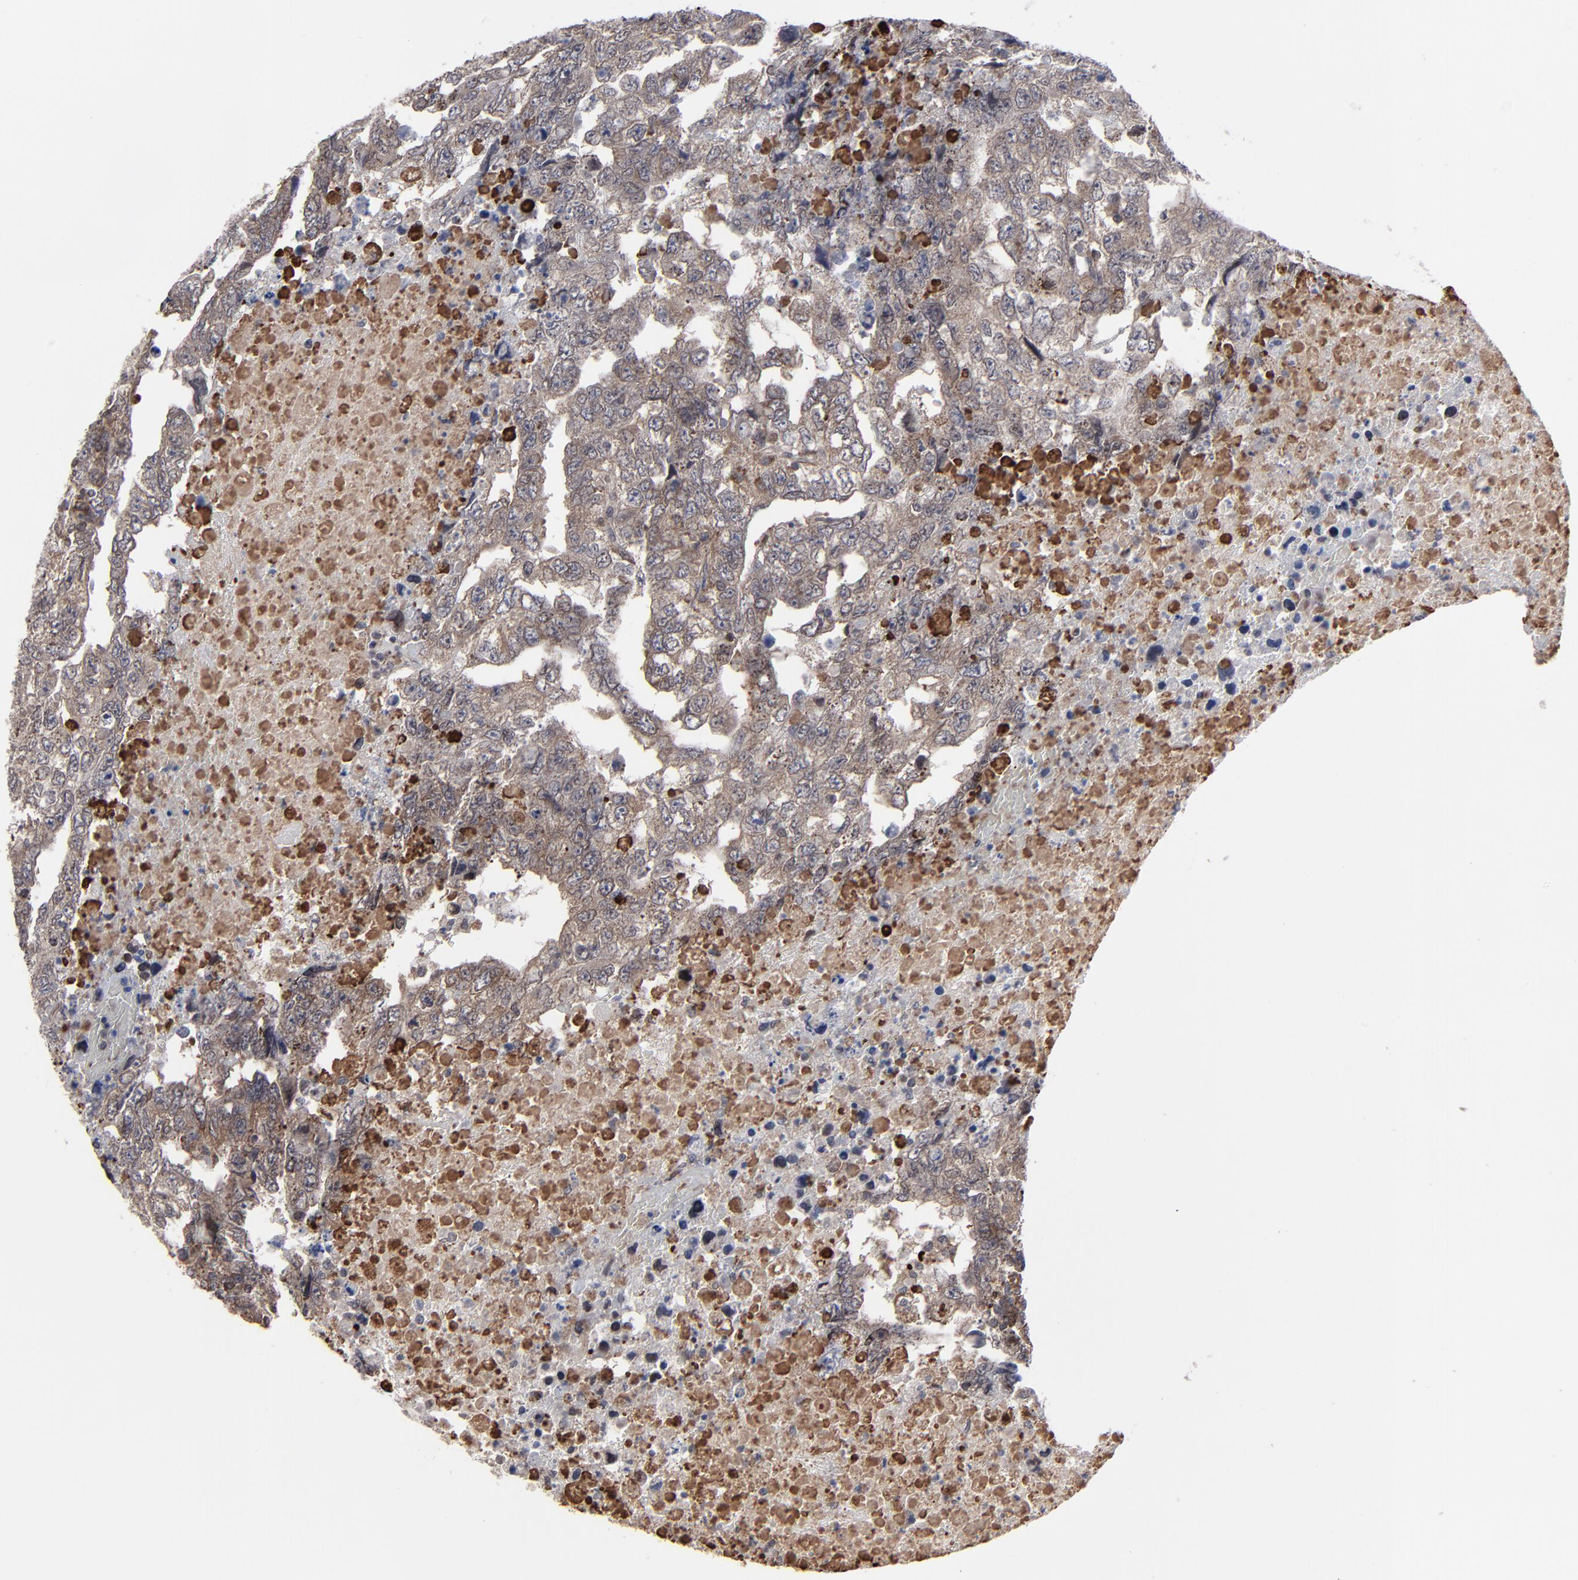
{"staining": {"intensity": "weak", "quantity": ">75%", "location": "cytoplasmic/membranous"}, "tissue": "testis cancer", "cell_type": "Tumor cells", "image_type": "cancer", "snomed": [{"axis": "morphology", "description": "Carcinoma, Embryonal, NOS"}, {"axis": "topography", "description": "Testis"}], "caption": "Immunohistochemistry (IHC) (DAB) staining of human testis embryonal carcinoma demonstrates weak cytoplasmic/membranous protein positivity in approximately >75% of tumor cells.", "gene": "KIAA2026", "patient": {"sex": "male", "age": 36}}